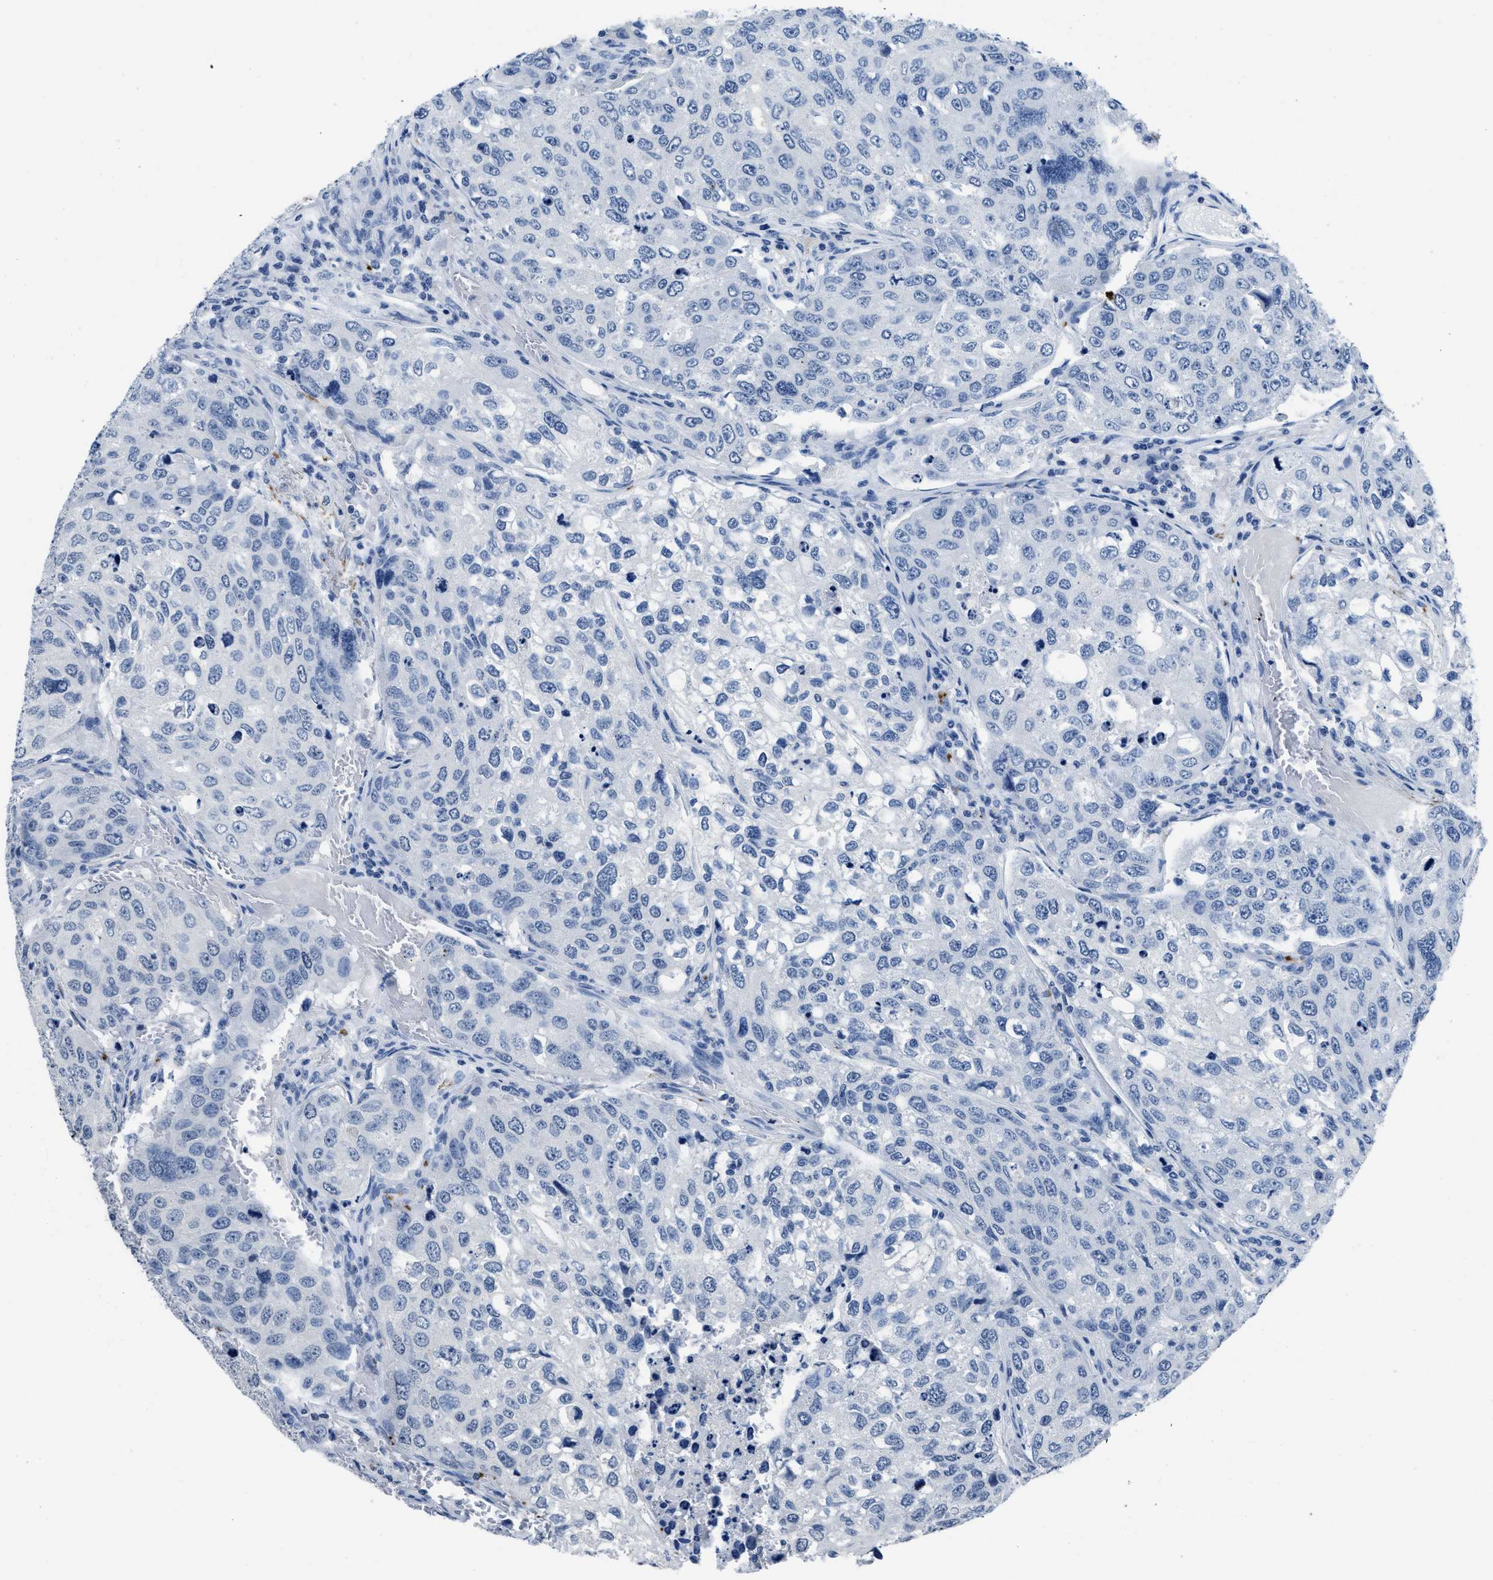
{"staining": {"intensity": "negative", "quantity": "none", "location": "none"}, "tissue": "urothelial cancer", "cell_type": "Tumor cells", "image_type": "cancer", "snomed": [{"axis": "morphology", "description": "Urothelial carcinoma, High grade"}, {"axis": "topography", "description": "Lymph node"}, {"axis": "topography", "description": "Urinary bladder"}], "caption": "IHC micrograph of neoplastic tissue: human urothelial cancer stained with DAB reveals no significant protein positivity in tumor cells.", "gene": "ITGA2B", "patient": {"sex": "male", "age": 51}}